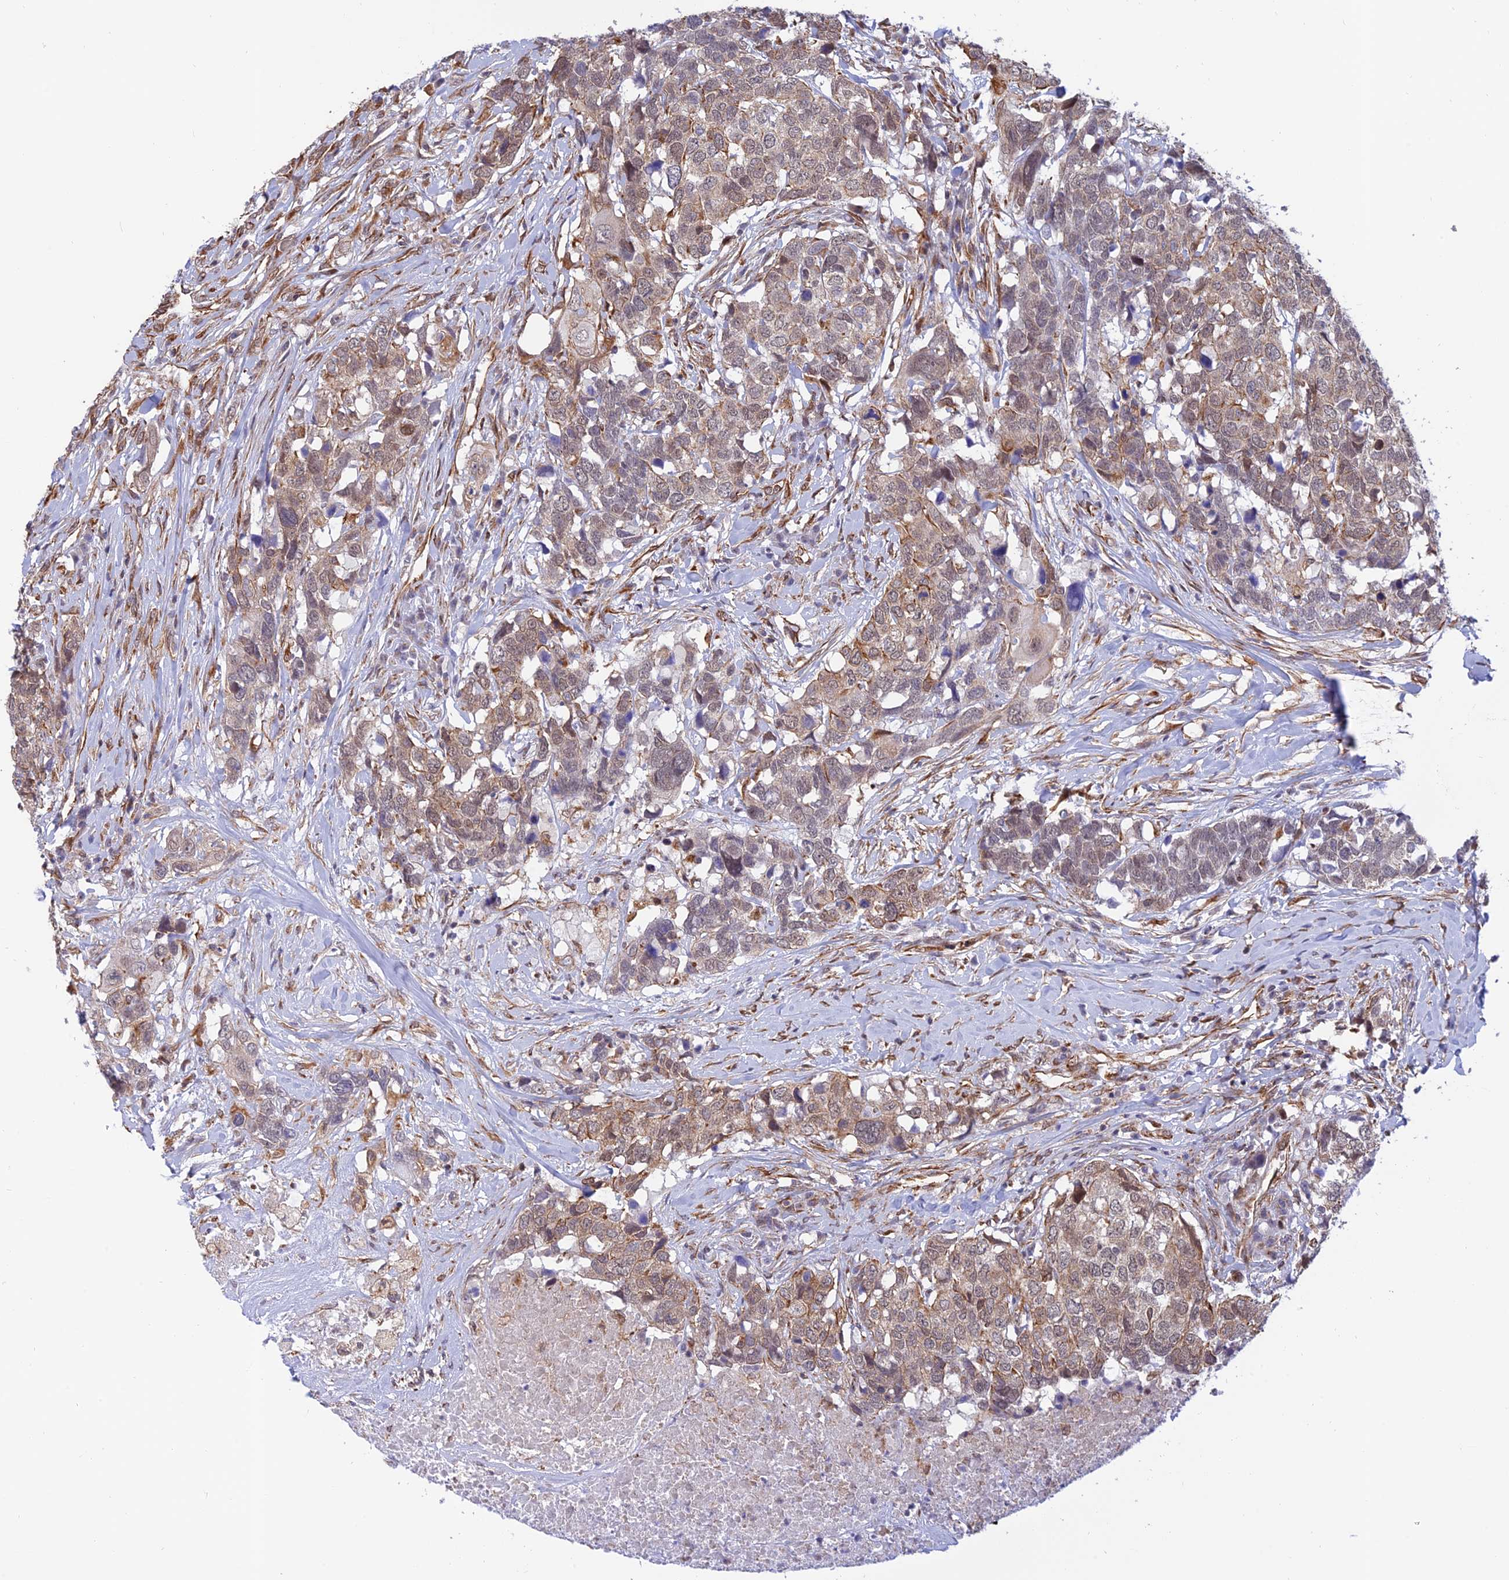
{"staining": {"intensity": "weak", "quantity": "25%-75%", "location": "cytoplasmic/membranous,nuclear"}, "tissue": "head and neck cancer", "cell_type": "Tumor cells", "image_type": "cancer", "snomed": [{"axis": "morphology", "description": "Squamous cell carcinoma, NOS"}, {"axis": "topography", "description": "Head-Neck"}], "caption": "Head and neck cancer tissue demonstrates weak cytoplasmic/membranous and nuclear positivity in about 25%-75% of tumor cells", "gene": "PAGR1", "patient": {"sex": "male", "age": 66}}